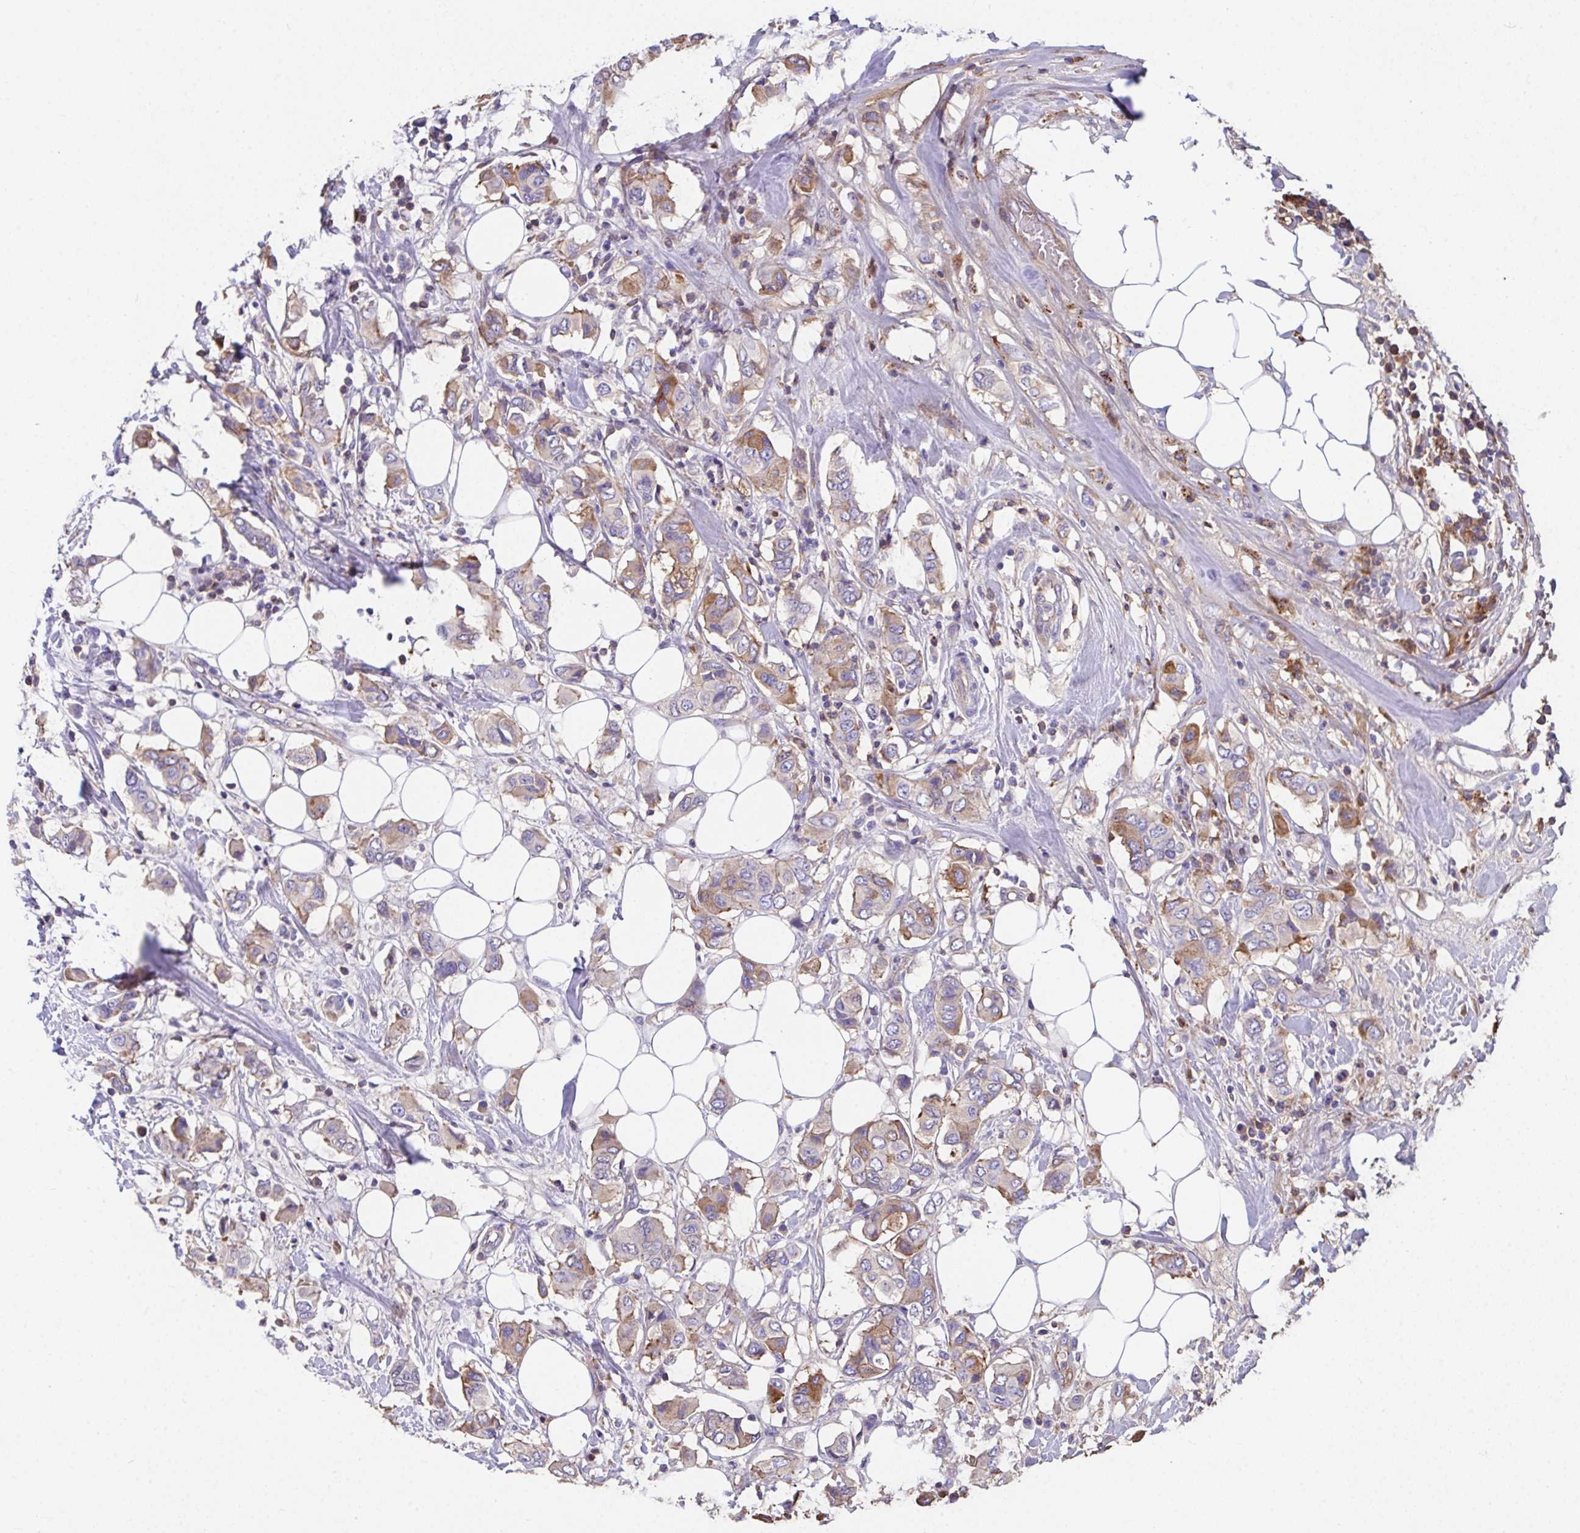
{"staining": {"intensity": "moderate", "quantity": "25%-75%", "location": "cytoplasmic/membranous"}, "tissue": "breast cancer", "cell_type": "Tumor cells", "image_type": "cancer", "snomed": [{"axis": "morphology", "description": "Lobular carcinoma"}, {"axis": "topography", "description": "Breast"}], "caption": "Immunohistochemical staining of breast lobular carcinoma exhibits medium levels of moderate cytoplasmic/membranous staining in approximately 25%-75% of tumor cells.", "gene": "ZNF813", "patient": {"sex": "female", "age": 51}}